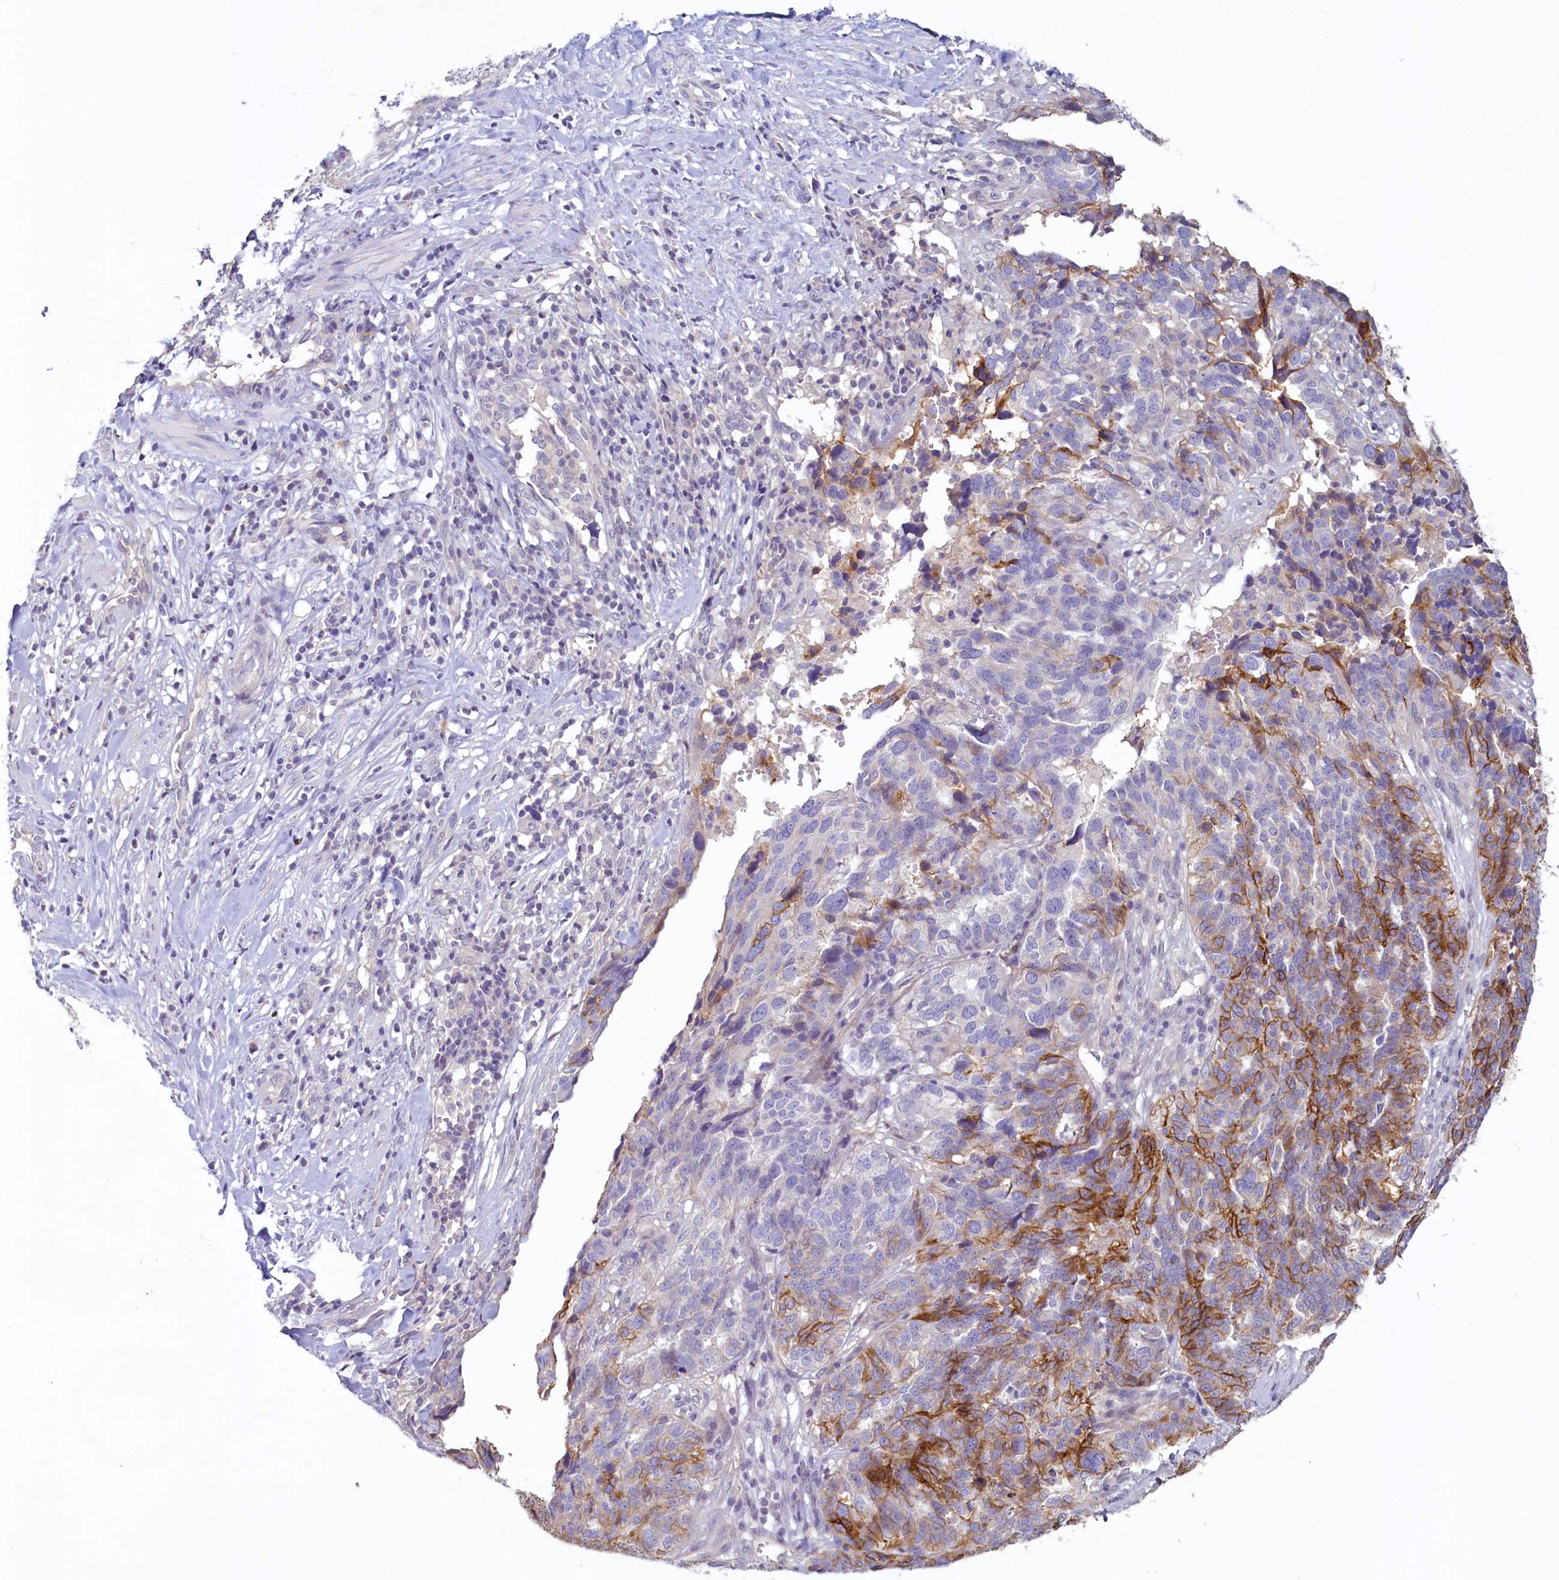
{"staining": {"intensity": "strong", "quantity": "<25%", "location": "cytoplasmic/membranous"}, "tissue": "ovarian cancer", "cell_type": "Tumor cells", "image_type": "cancer", "snomed": [{"axis": "morphology", "description": "Cystadenocarcinoma, serous, NOS"}, {"axis": "topography", "description": "Ovary"}], "caption": "Human ovarian serous cystadenocarcinoma stained with a protein marker demonstrates strong staining in tumor cells.", "gene": "PDE6D", "patient": {"sex": "female", "age": 59}}